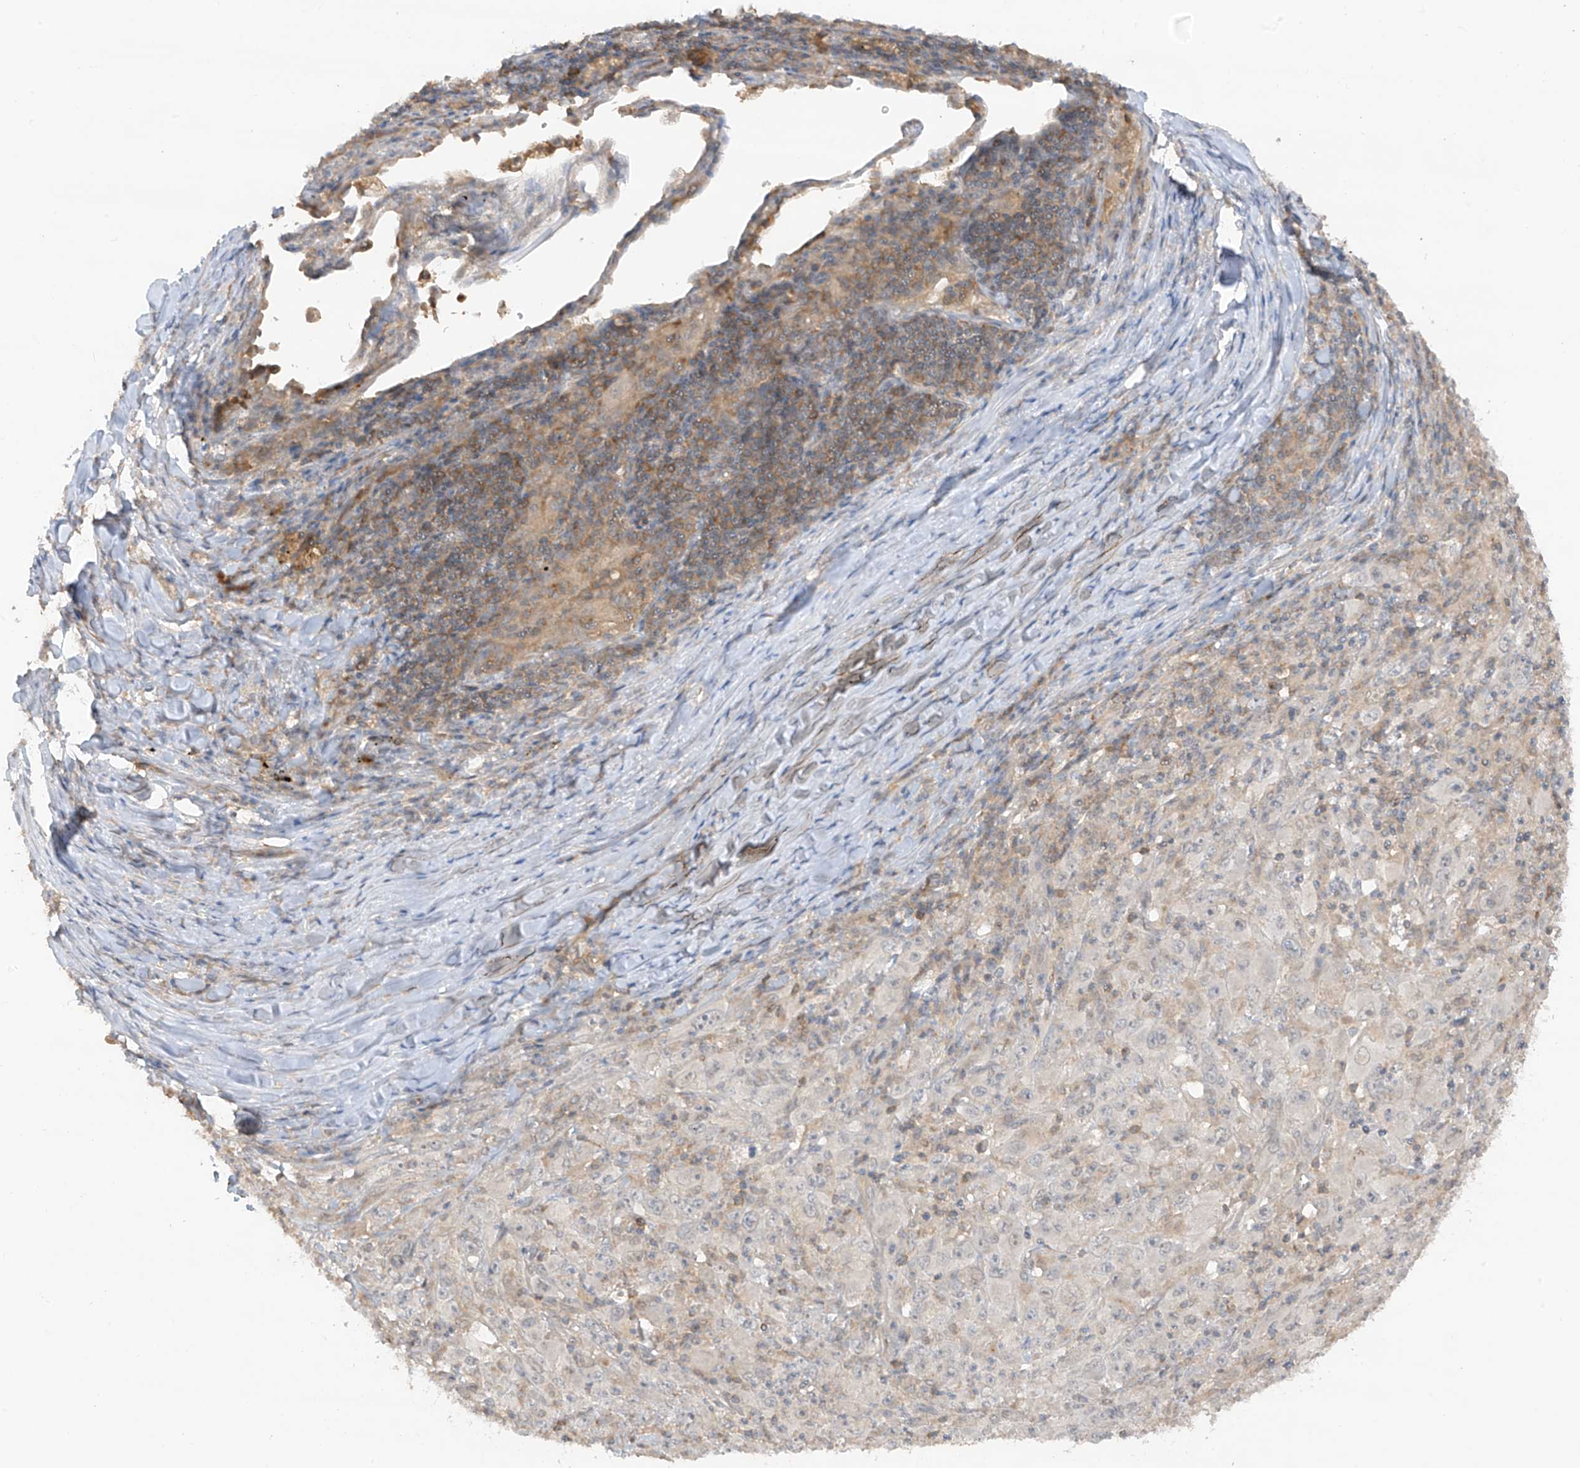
{"staining": {"intensity": "negative", "quantity": "none", "location": "none"}, "tissue": "melanoma", "cell_type": "Tumor cells", "image_type": "cancer", "snomed": [{"axis": "morphology", "description": "Malignant melanoma, Metastatic site"}, {"axis": "topography", "description": "Skin"}], "caption": "Immunohistochemistry (IHC) photomicrograph of neoplastic tissue: malignant melanoma (metastatic site) stained with DAB displays no significant protein staining in tumor cells. Nuclei are stained in blue.", "gene": "ANGEL2", "patient": {"sex": "female", "age": 56}}